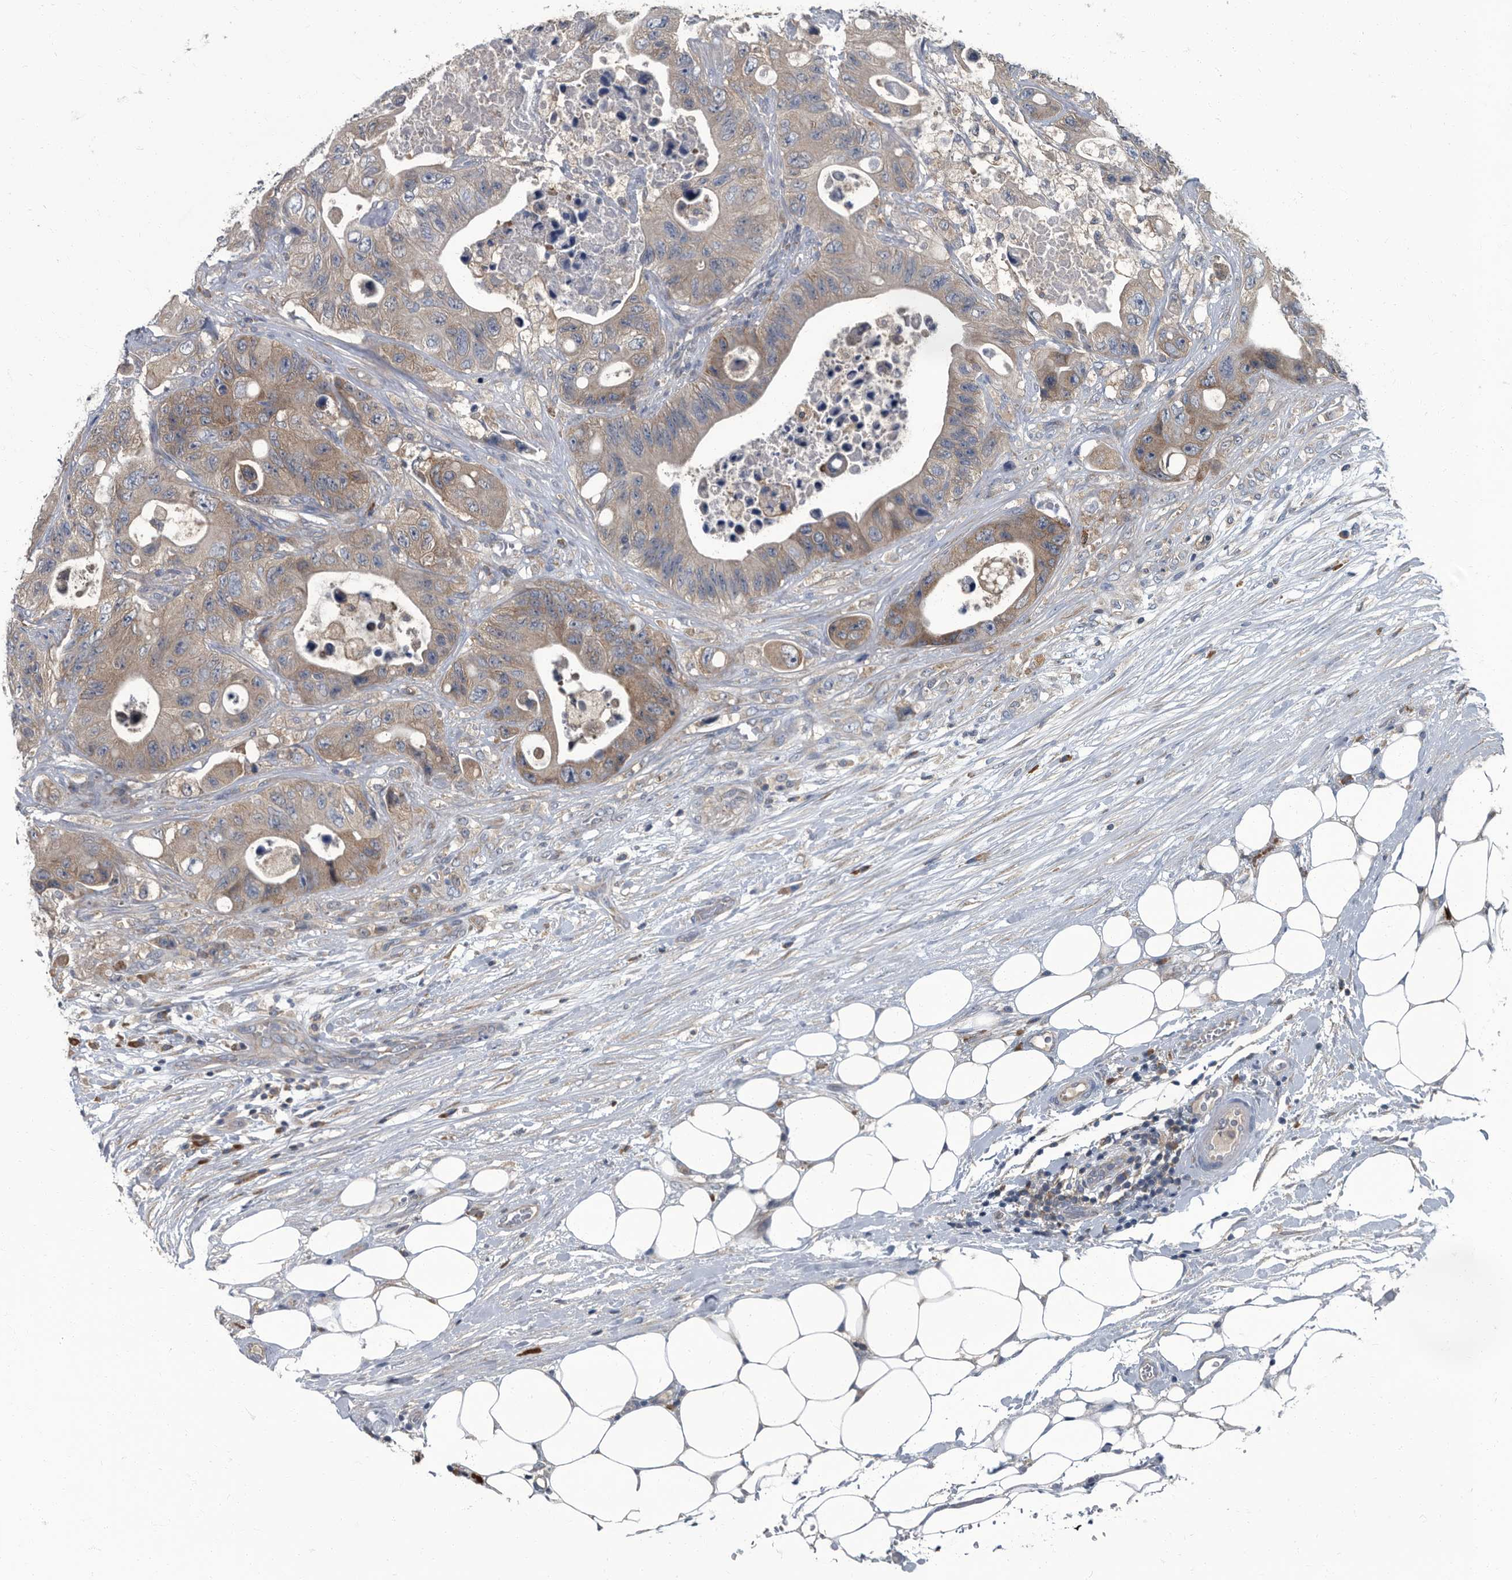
{"staining": {"intensity": "moderate", "quantity": ">75%", "location": "cytoplasmic/membranous"}, "tissue": "colorectal cancer", "cell_type": "Tumor cells", "image_type": "cancer", "snomed": [{"axis": "morphology", "description": "Adenocarcinoma, NOS"}, {"axis": "topography", "description": "Colon"}], "caption": "Protein staining of adenocarcinoma (colorectal) tissue reveals moderate cytoplasmic/membranous expression in approximately >75% of tumor cells.", "gene": "CDV3", "patient": {"sex": "female", "age": 46}}